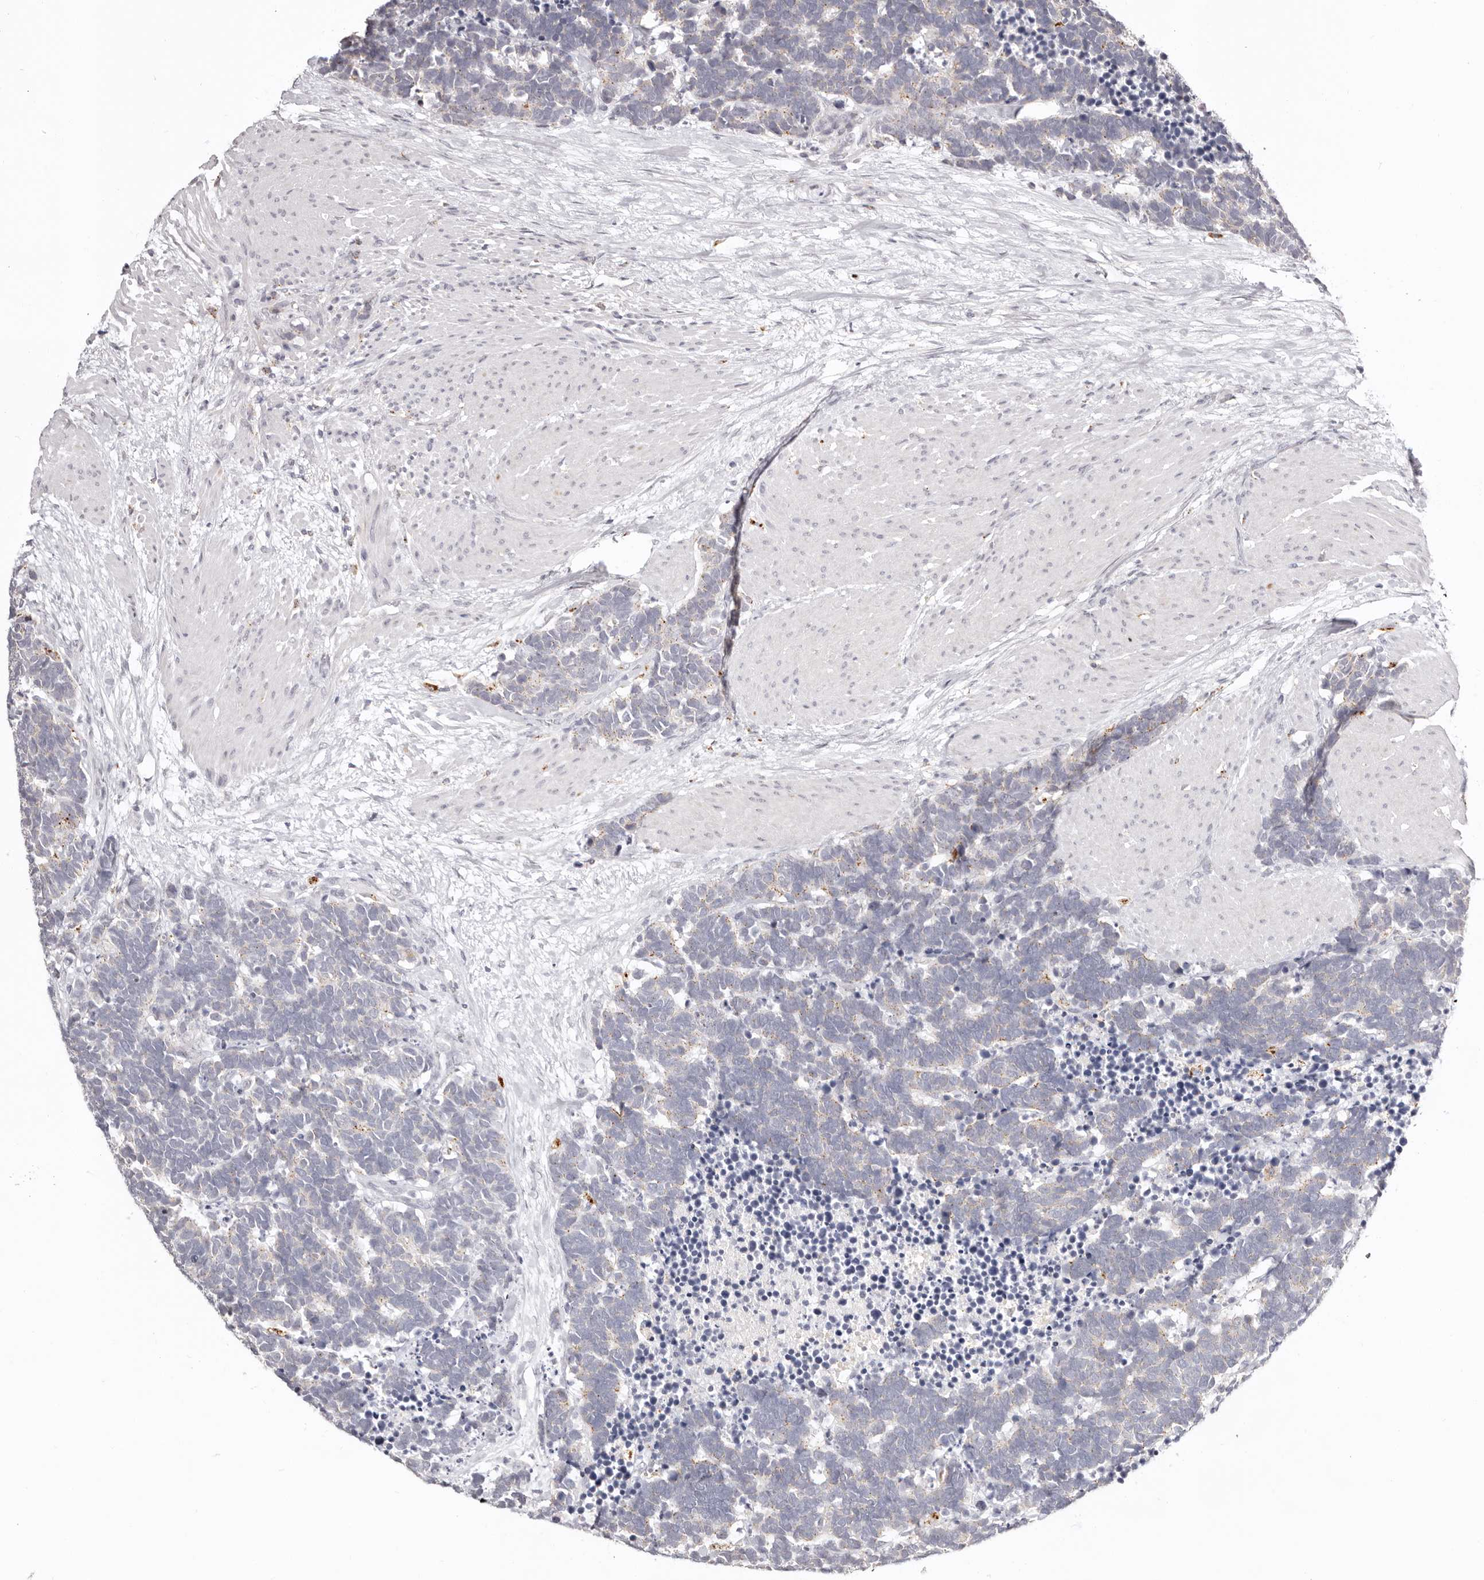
{"staining": {"intensity": "negative", "quantity": "none", "location": "none"}, "tissue": "carcinoid", "cell_type": "Tumor cells", "image_type": "cancer", "snomed": [{"axis": "morphology", "description": "Carcinoma, NOS"}, {"axis": "morphology", "description": "Carcinoid, malignant, NOS"}, {"axis": "topography", "description": "Urinary bladder"}], "caption": "An image of carcinoid stained for a protein reveals no brown staining in tumor cells.", "gene": "PCDHB6", "patient": {"sex": "male", "age": 57}}